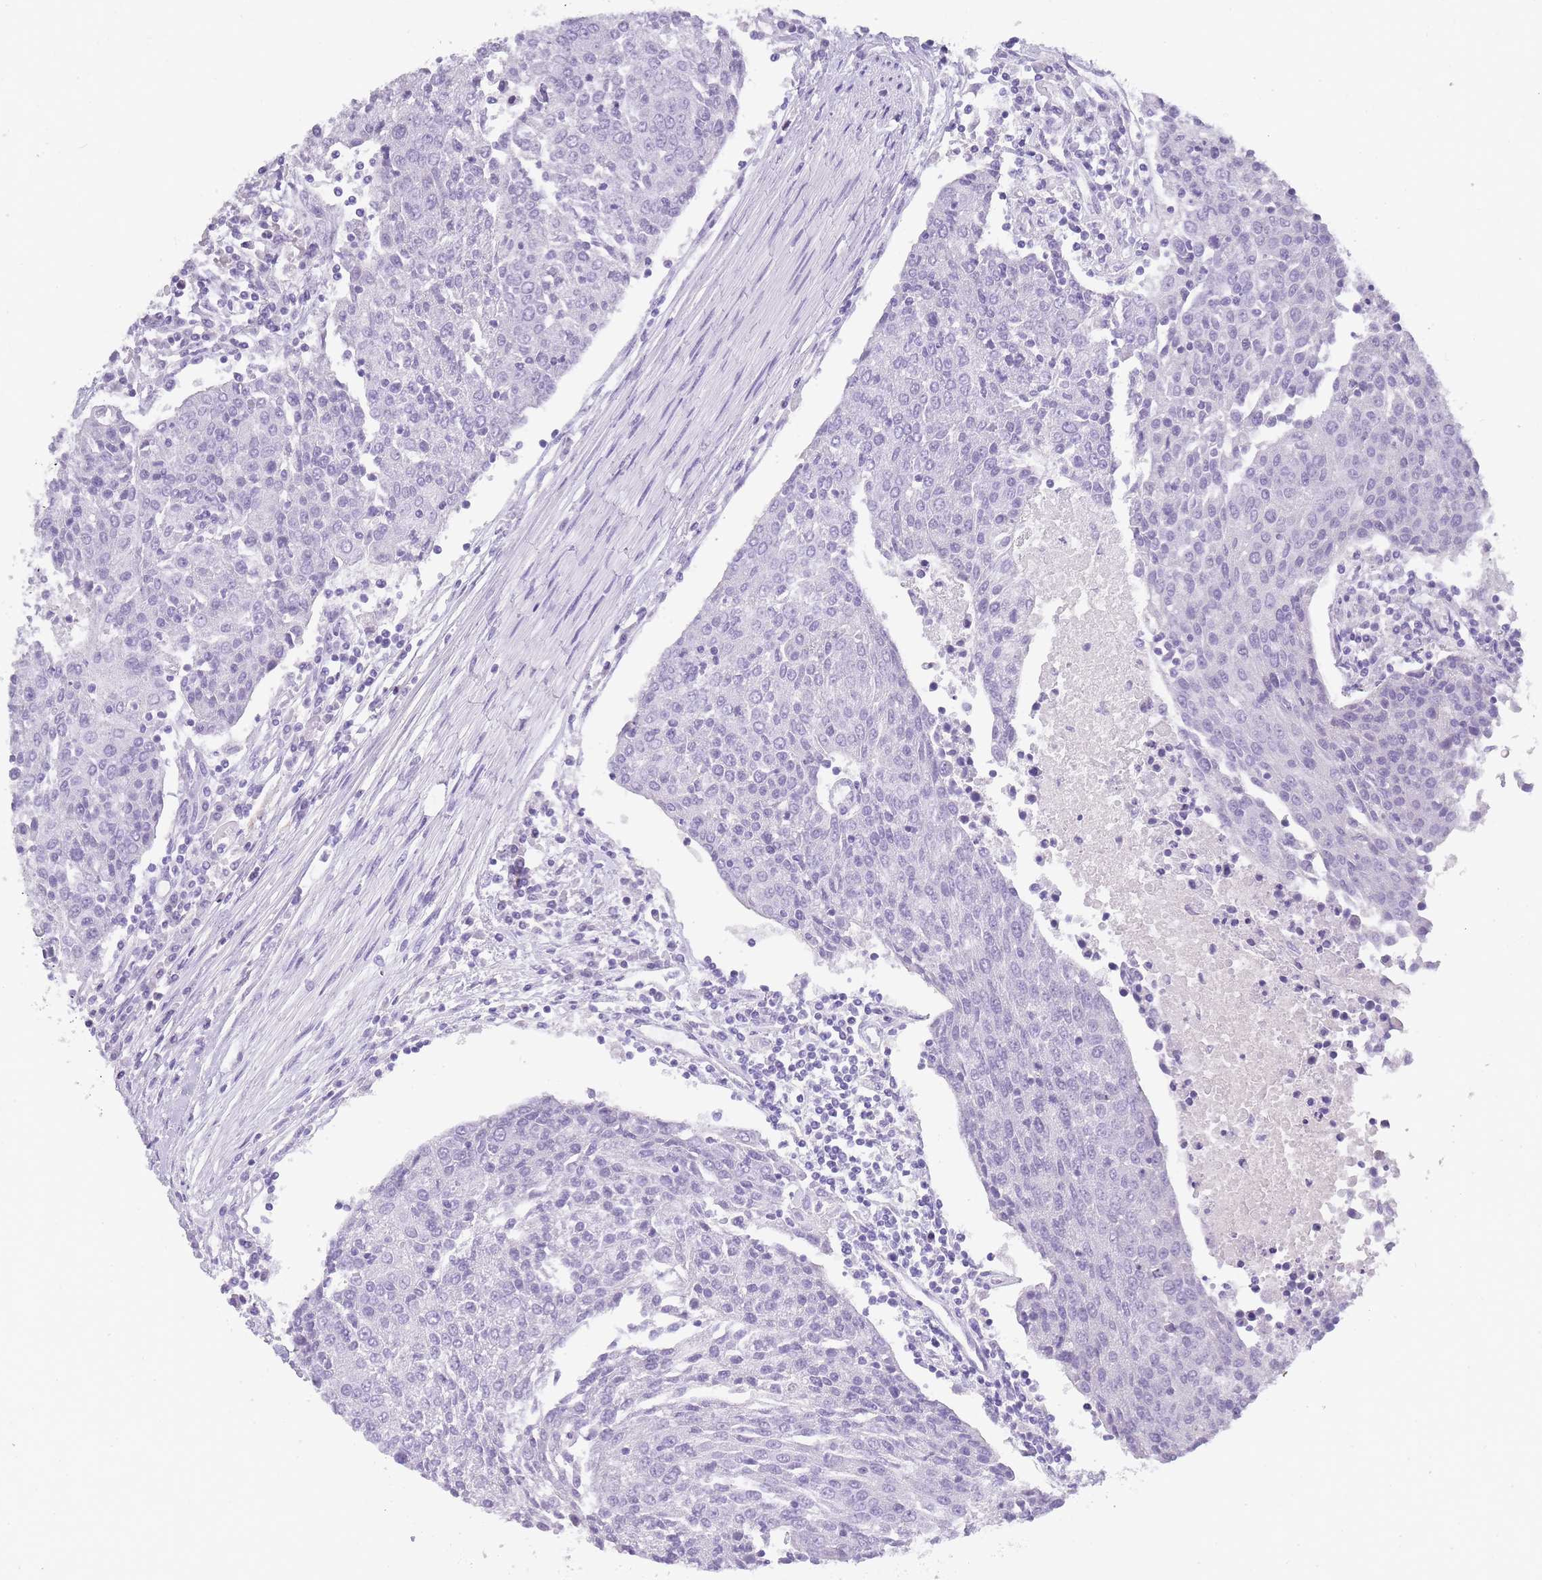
{"staining": {"intensity": "negative", "quantity": "none", "location": "none"}, "tissue": "urothelial cancer", "cell_type": "Tumor cells", "image_type": "cancer", "snomed": [{"axis": "morphology", "description": "Urothelial carcinoma, High grade"}, {"axis": "topography", "description": "Urinary bladder"}], "caption": "Histopathology image shows no protein positivity in tumor cells of urothelial cancer tissue.", "gene": "TCP11", "patient": {"sex": "female", "age": 85}}